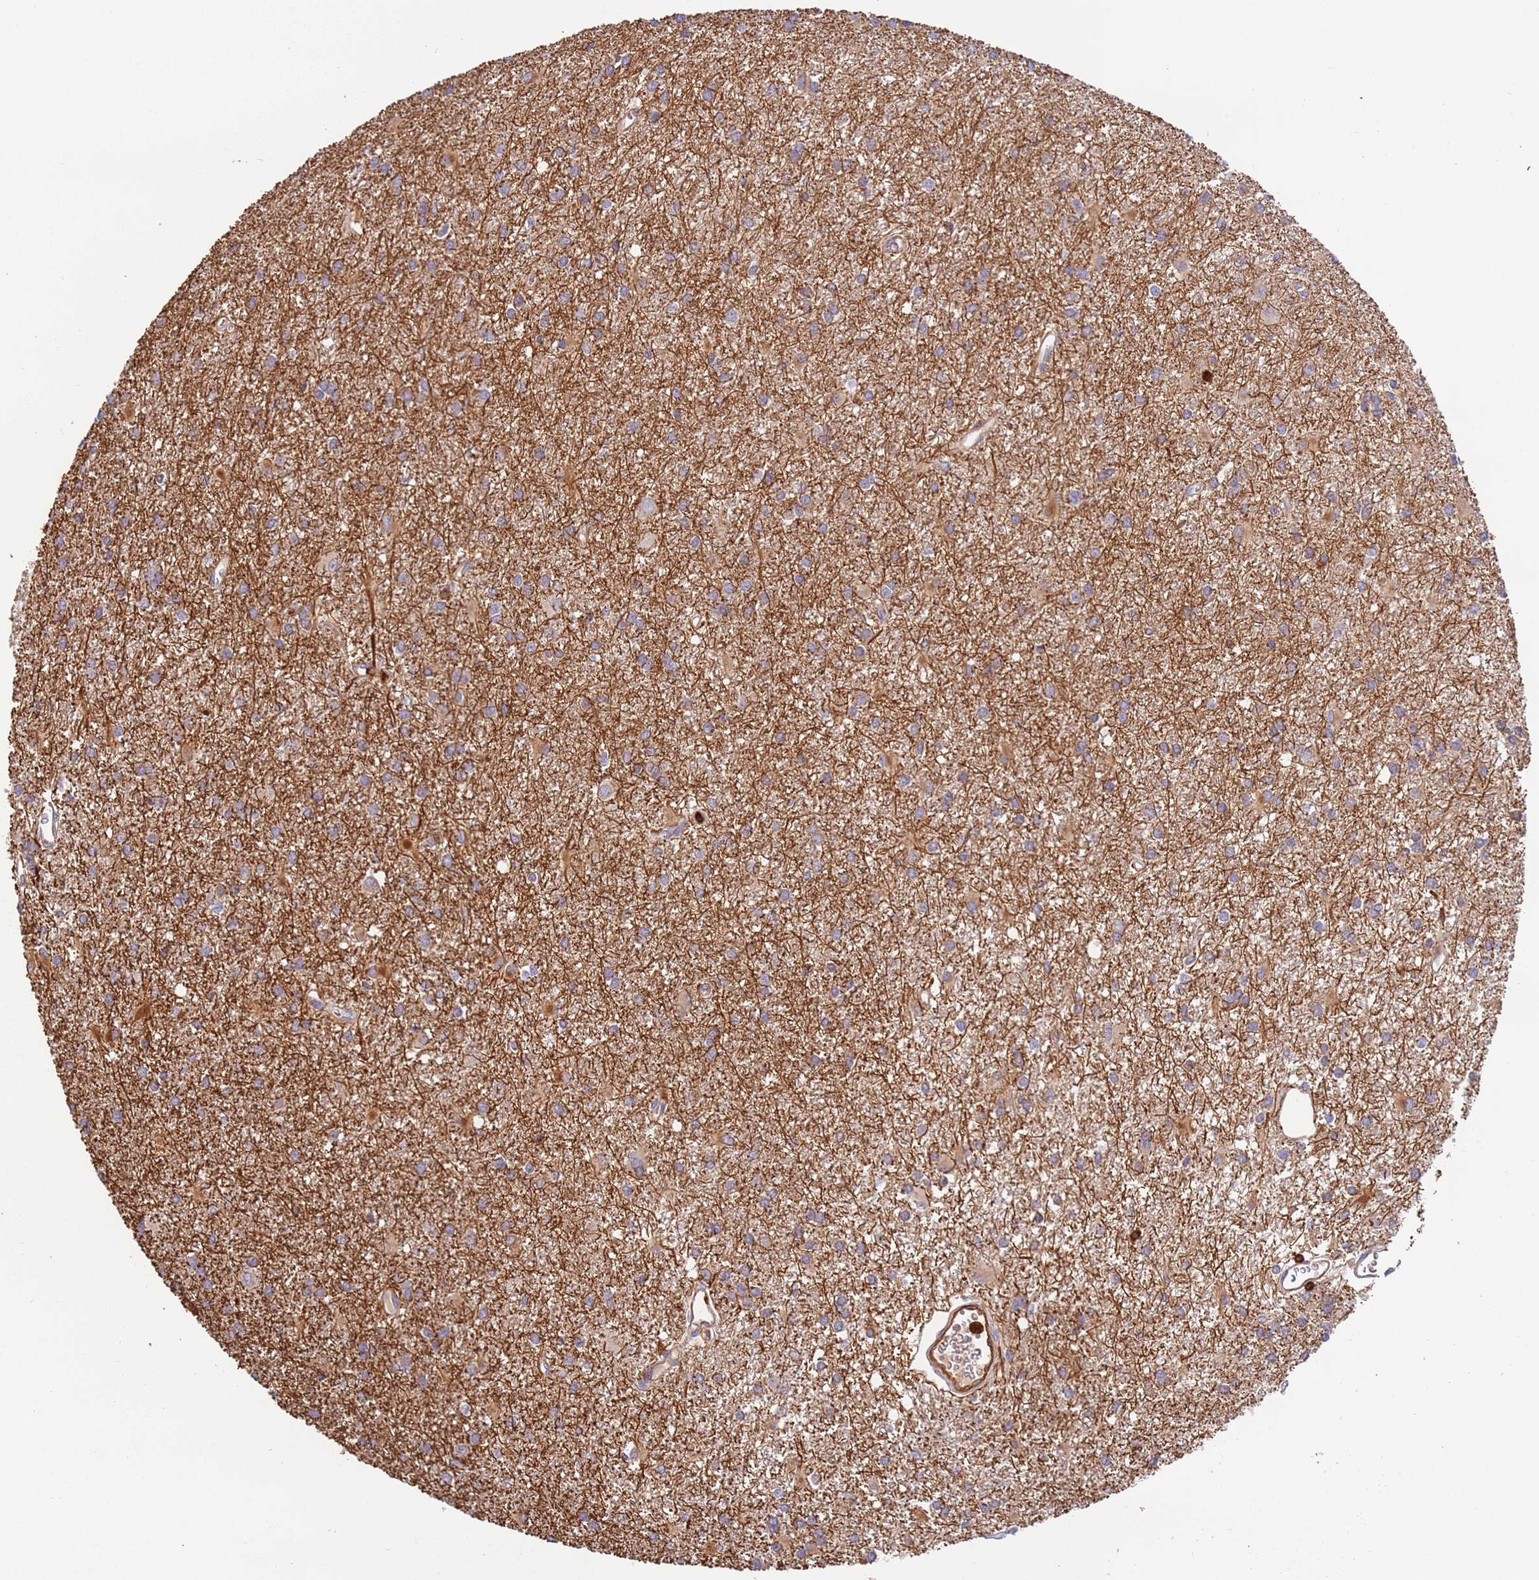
{"staining": {"intensity": "negative", "quantity": "none", "location": "none"}, "tissue": "glioma", "cell_type": "Tumor cells", "image_type": "cancer", "snomed": [{"axis": "morphology", "description": "Glioma, malignant, High grade"}, {"axis": "topography", "description": "Brain"}], "caption": "A high-resolution micrograph shows immunohistochemistry staining of malignant glioma (high-grade), which demonstrates no significant positivity in tumor cells. (IHC, brightfield microscopy, high magnification).", "gene": "OR6P1", "patient": {"sex": "female", "age": 50}}